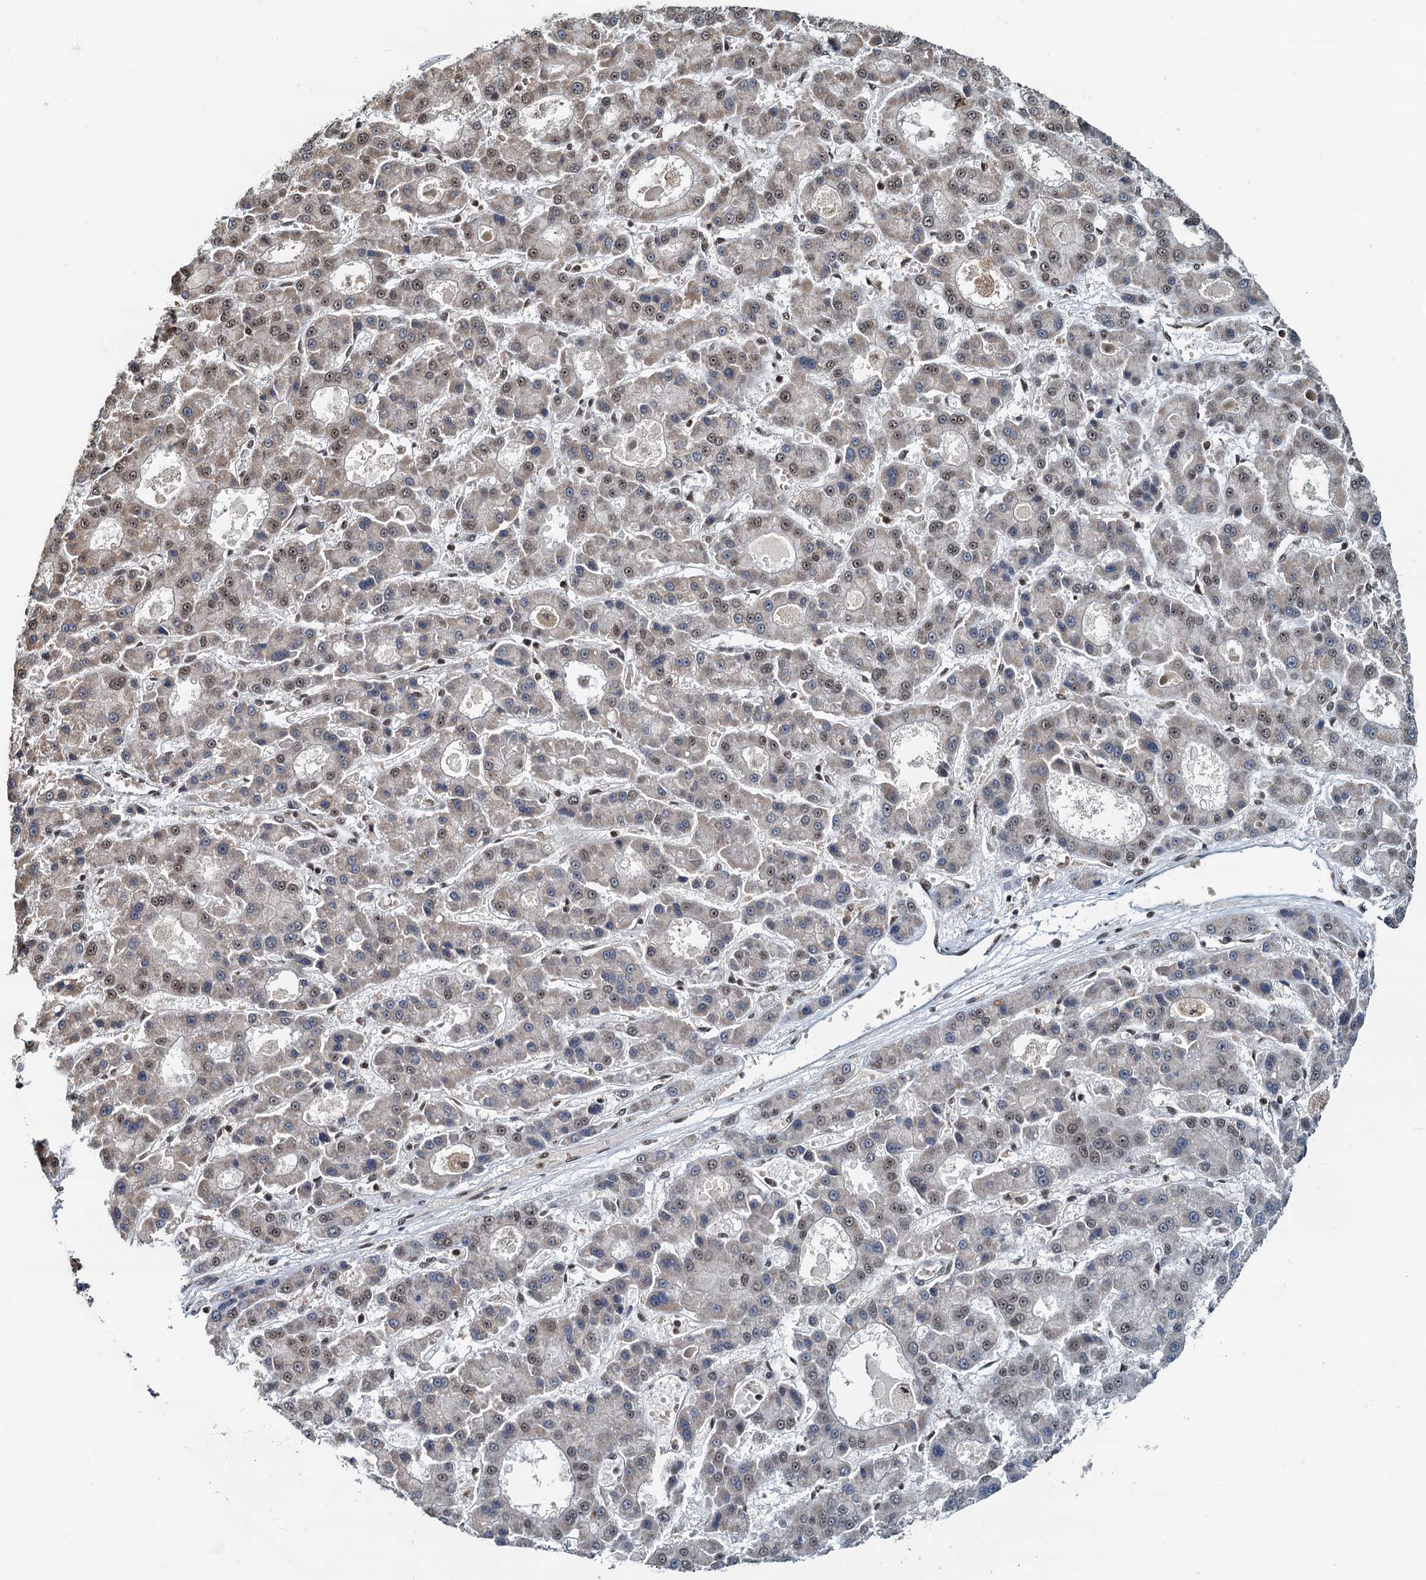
{"staining": {"intensity": "moderate", "quantity": "25%-75%", "location": "cytoplasmic/membranous,nuclear"}, "tissue": "liver cancer", "cell_type": "Tumor cells", "image_type": "cancer", "snomed": [{"axis": "morphology", "description": "Carcinoma, Hepatocellular, NOS"}, {"axis": "topography", "description": "Liver"}], "caption": "Tumor cells exhibit medium levels of moderate cytoplasmic/membranous and nuclear expression in about 25%-75% of cells in hepatocellular carcinoma (liver).", "gene": "RSRC2", "patient": {"sex": "male", "age": 70}}